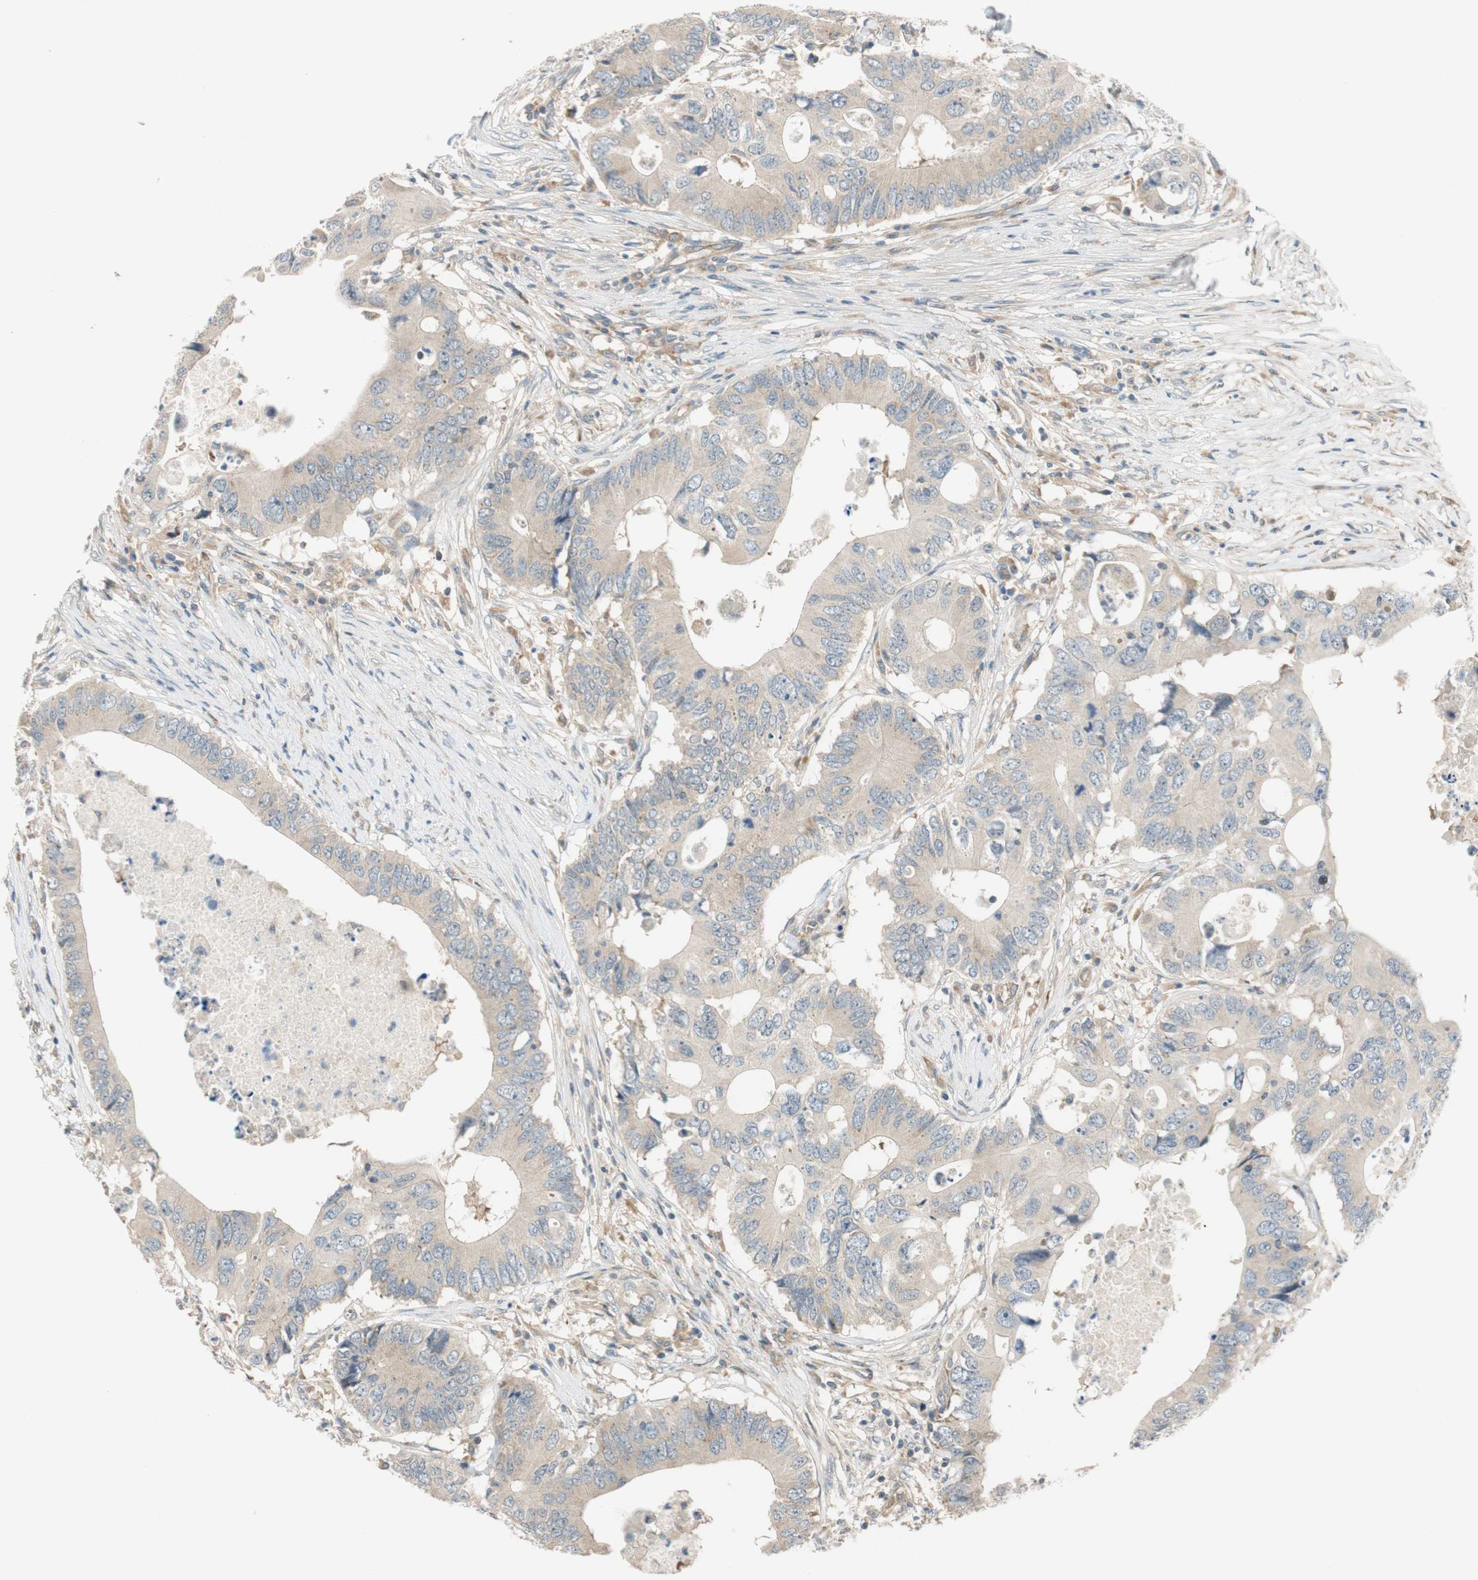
{"staining": {"intensity": "weak", "quantity": "<25%", "location": "cytoplasmic/membranous"}, "tissue": "colorectal cancer", "cell_type": "Tumor cells", "image_type": "cancer", "snomed": [{"axis": "morphology", "description": "Adenocarcinoma, NOS"}, {"axis": "topography", "description": "Colon"}], "caption": "The histopathology image shows no staining of tumor cells in colorectal cancer (adenocarcinoma).", "gene": "GATD1", "patient": {"sex": "male", "age": 71}}